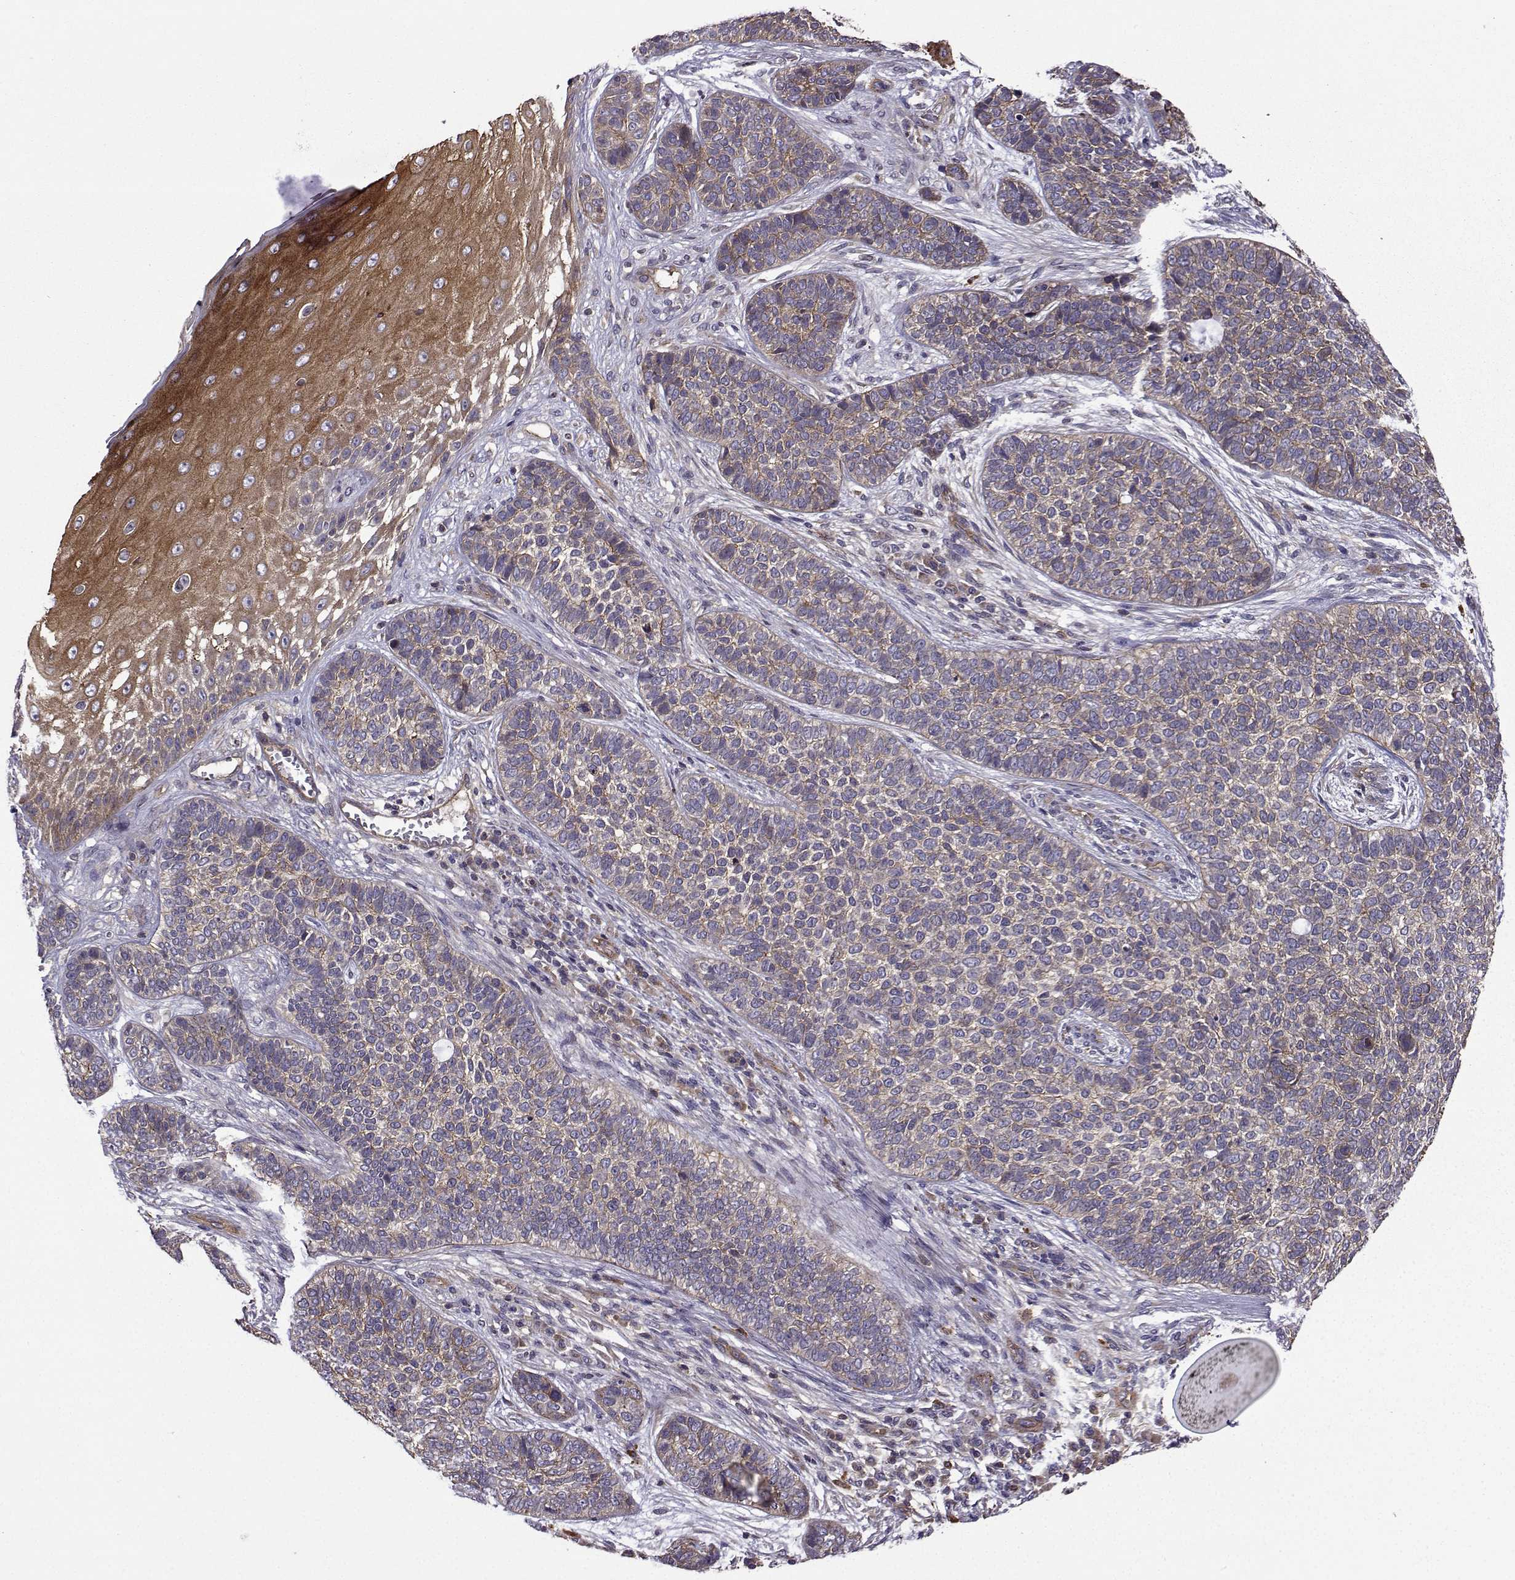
{"staining": {"intensity": "moderate", "quantity": "<25%", "location": "cytoplasmic/membranous"}, "tissue": "skin cancer", "cell_type": "Tumor cells", "image_type": "cancer", "snomed": [{"axis": "morphology", "description": "Basal cell carcinoma"}, {"axis": "topography", "description": "Skin"}], "caption": "Protein analysis of basal cell carcinoma (skin) tissue reveals moderate cytoplasmic/membranous expression in approximately <25% of tumor cells.", "gene": "ITGB8", "patient": {"sex": "female", "age": 69}}